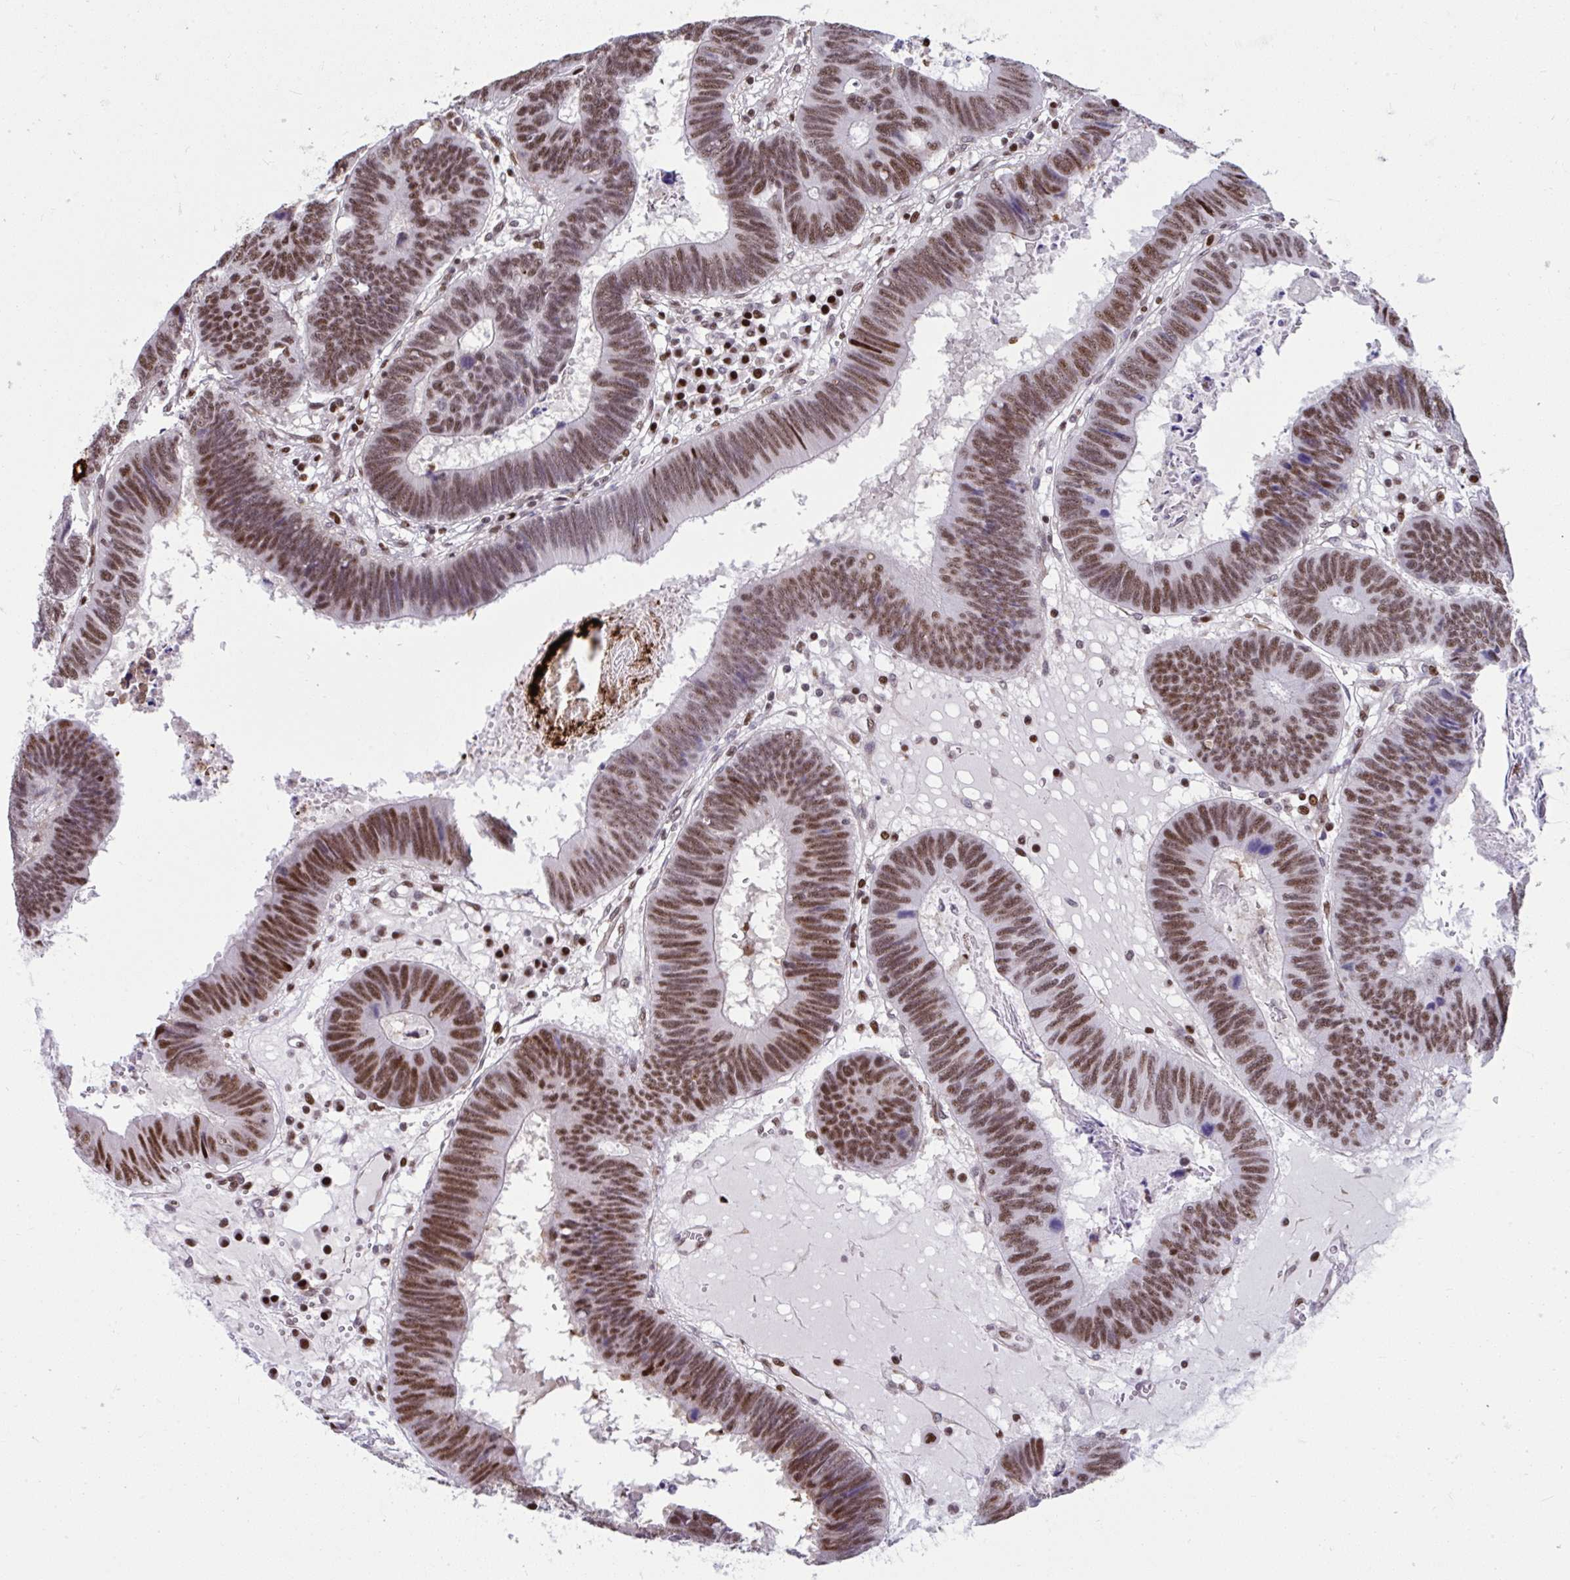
{"staining": {"intensity": "moderate", "quantity": ">75%", "location": "nuclear"}, "tissue": "colorectal cancer", "cell_type": "Tumor cells", "image_type": "cancer", "snomed": [{"axis": "morphology", "description": "Adenocarcinoma, NOS"}, {"axis": "topography", "description": "Colon"}], "caption": "IHC micrograph of neoplastic tissue: human colorectal cancer (adenocarcinoma) stained using immunohistochemistry (IHC) displays medium levels of moderate protein expression localized specifically in the nuclear of tumor cells, appearing as a nuclear brown color.", "gene": "SLC35C2", "patient": {"sex": "male", "age": 62}}